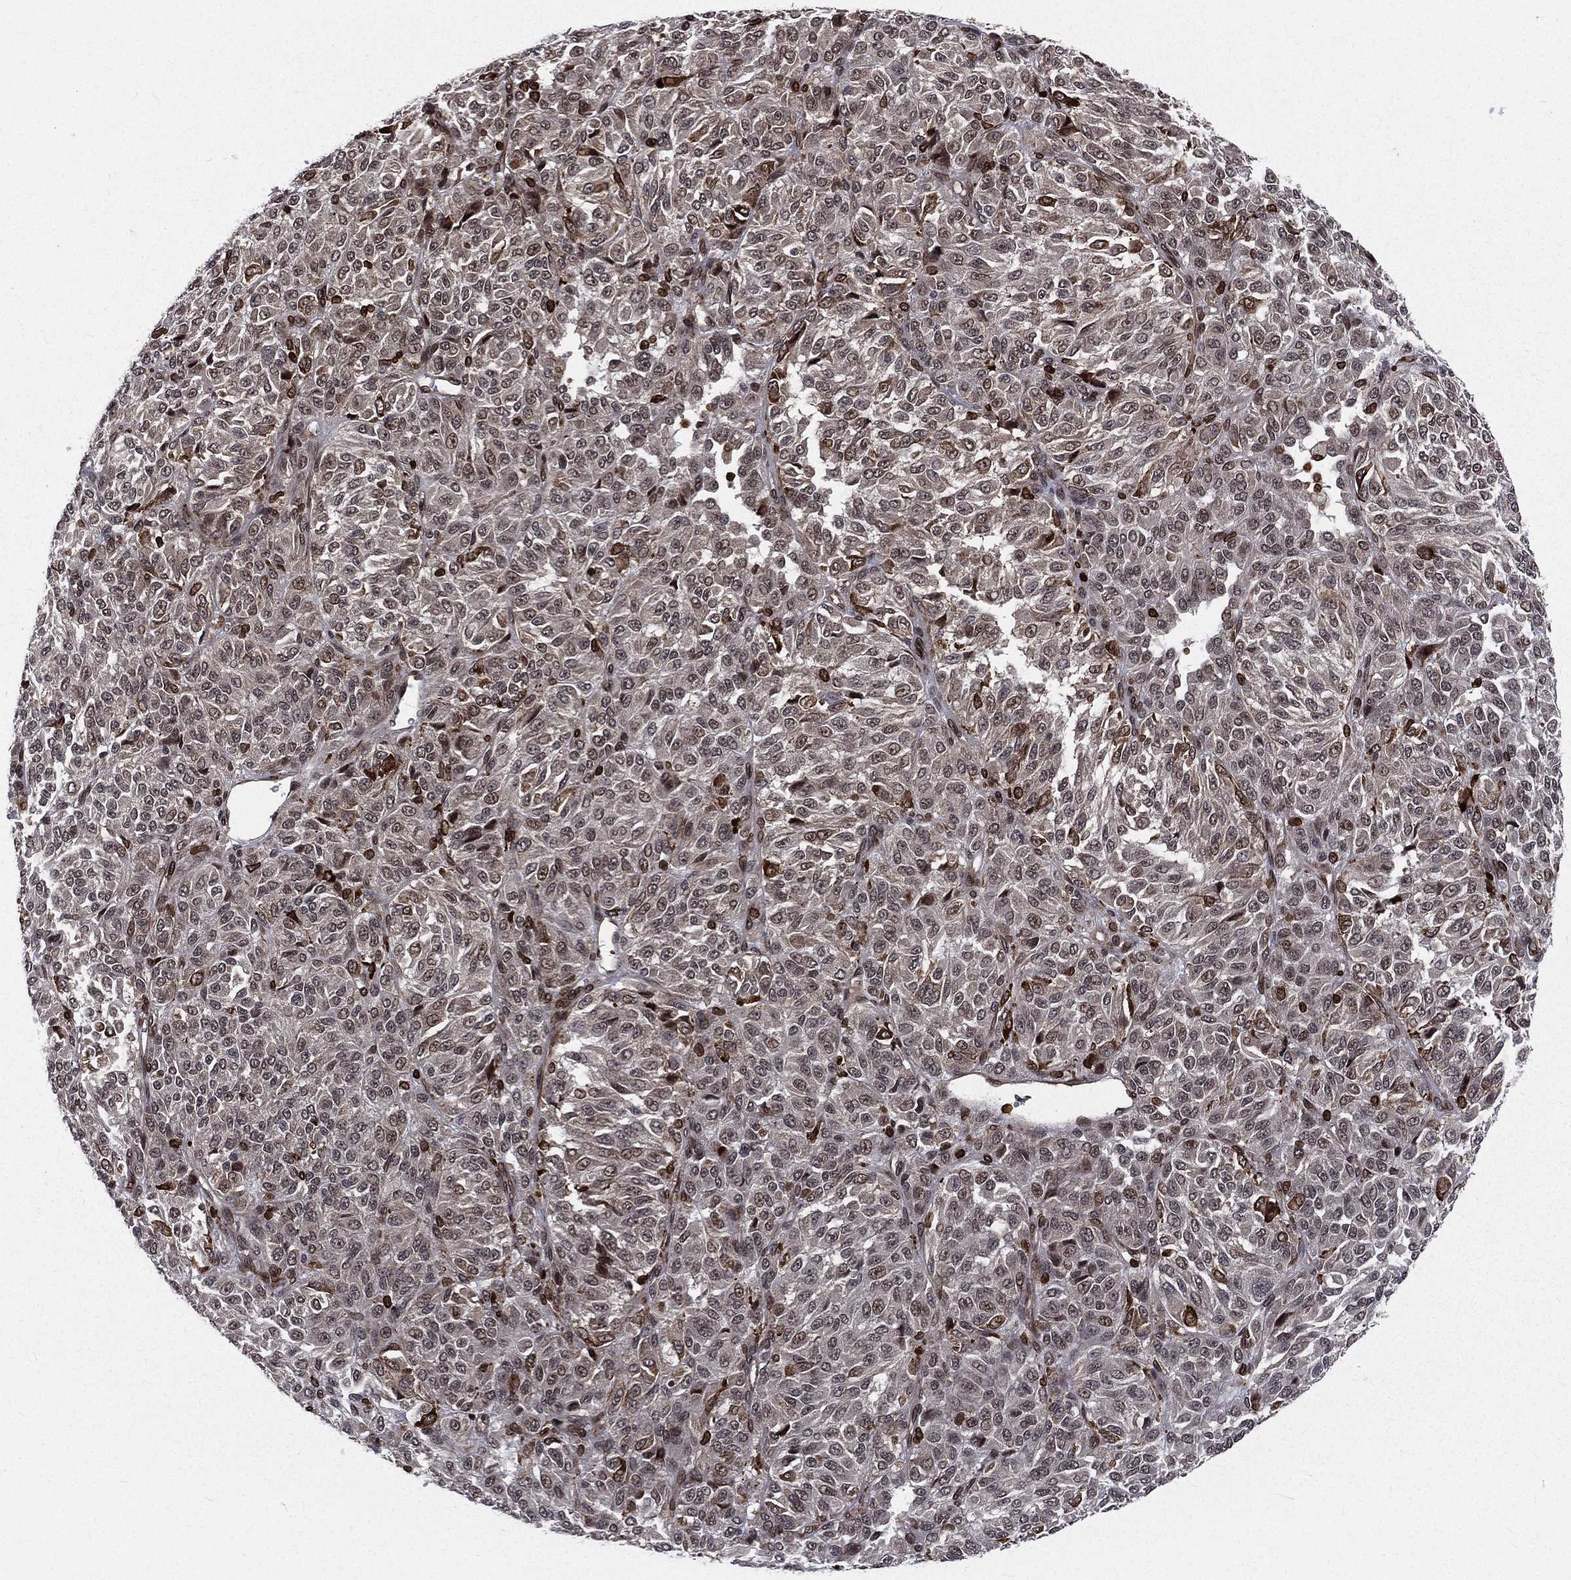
{"staining": {"intensity": "negative", "quantity": "none", "location": "none"}, "tissue": "melanoma", "cell_type": "Tumor cells", "image_type": "cancer", "snomed": [{"axis": "morphology", "description": "Malignant melanoma, Metastatic site"}, {"axis": "topography", "description": "Brain"}], "caption": "DAB (3,3'-diaminobenzidine) immunohistochemical staining of human melanoma reveals no significant expression in tumor cells. (Stains: DAB (3,3'-diaminobenzidine) immunohistochemistry with hematoxylin counter stain, Microscopy: brightfield microscopy at high magnification).", "gene": "LBR", "patient": {"sex": "female", "age": 56}}